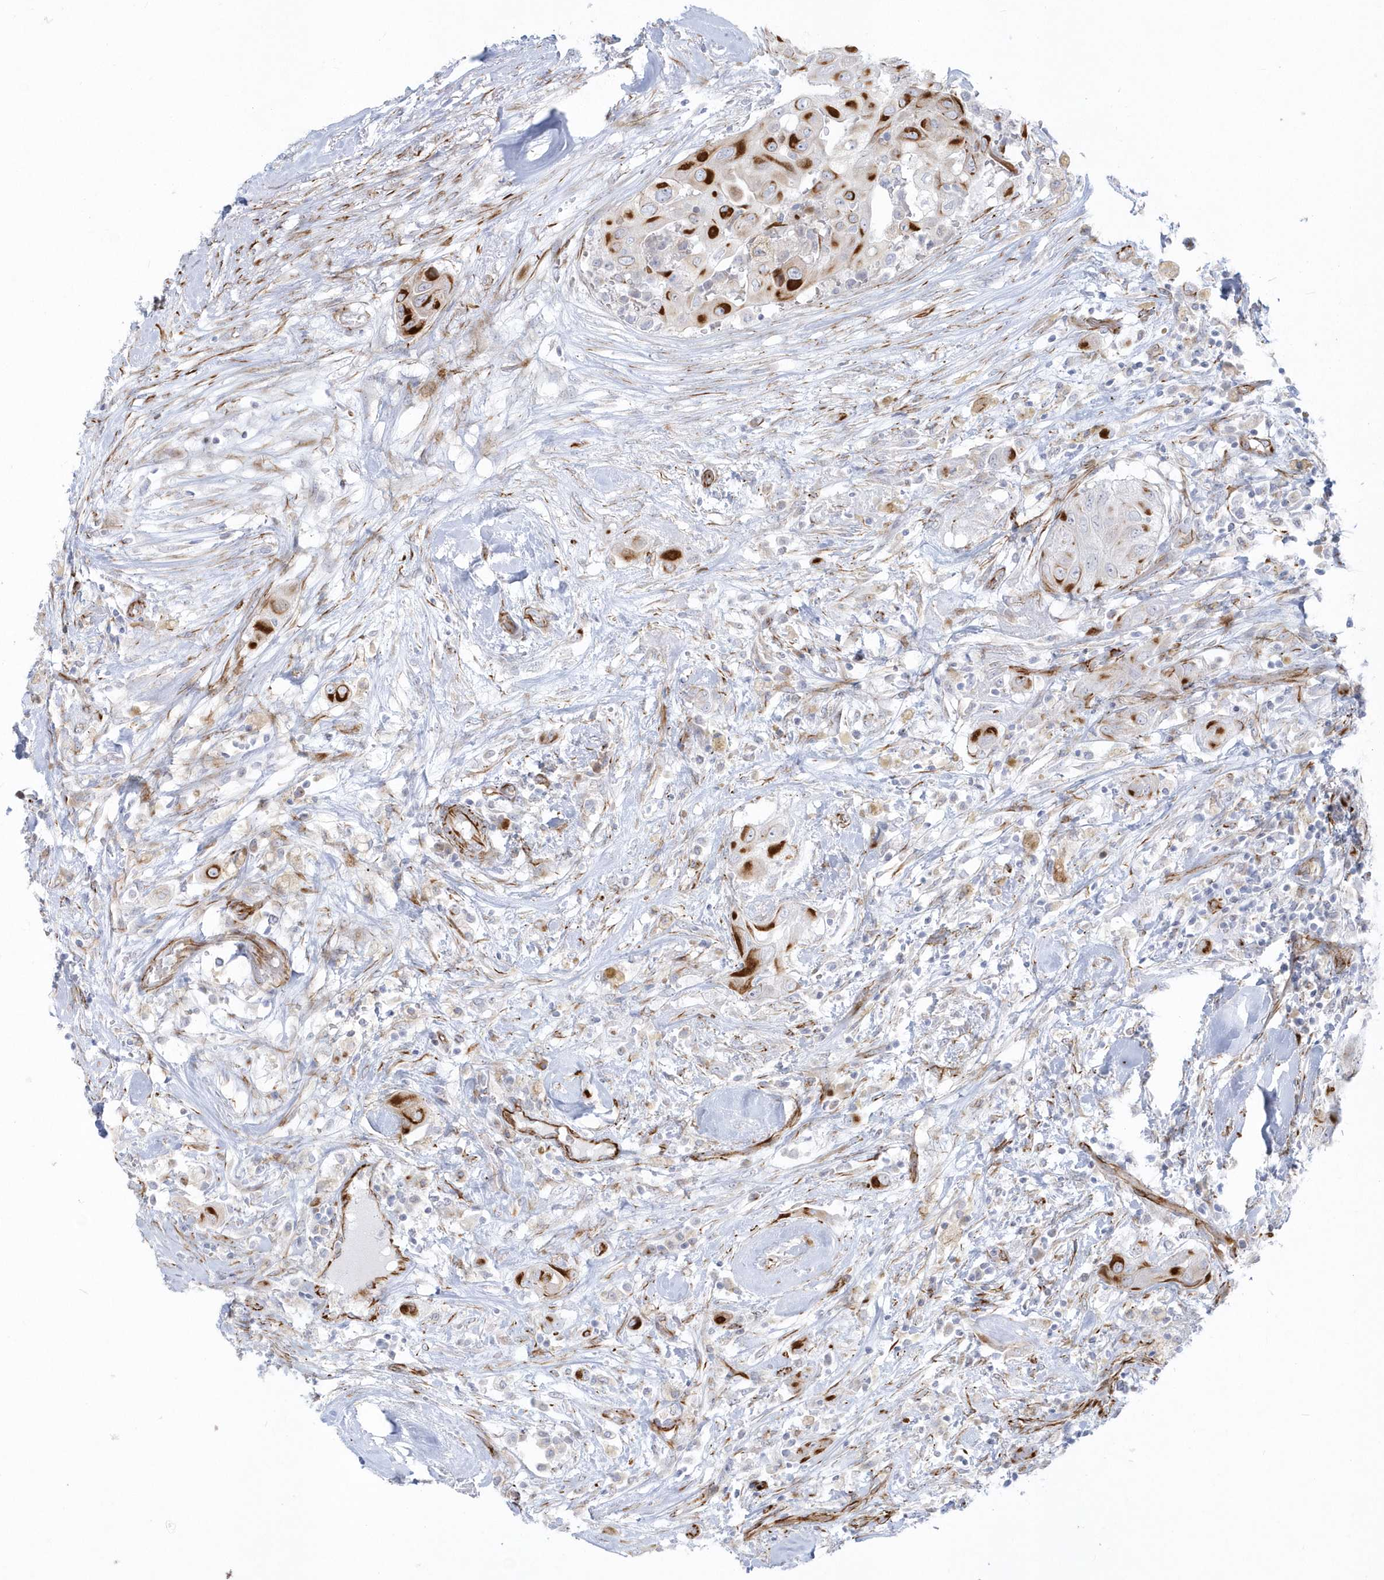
{"staining": {"intensity": "strong", "quantity": "<25%", "location": "cytoplasmic/membranous"}, "tissue": "thyroid cancer", "cell_type": "Tumor cells", "image_type": "cancer", "snomed": [{"axis": "morphology", "description": "Papillary adenocarcinoma, NOS"}, {"axis": "topography", "description": "Thyroid gland"}], "caption": "Brown immunohistochemical staining in human papillary adenocarcinoma (thyroid) shows strong cytoplasmic/membranous staining in approximately <25% of tumor cells.", "gene": "PPIL6", "patient": {"sex": "female", "age": 59}}